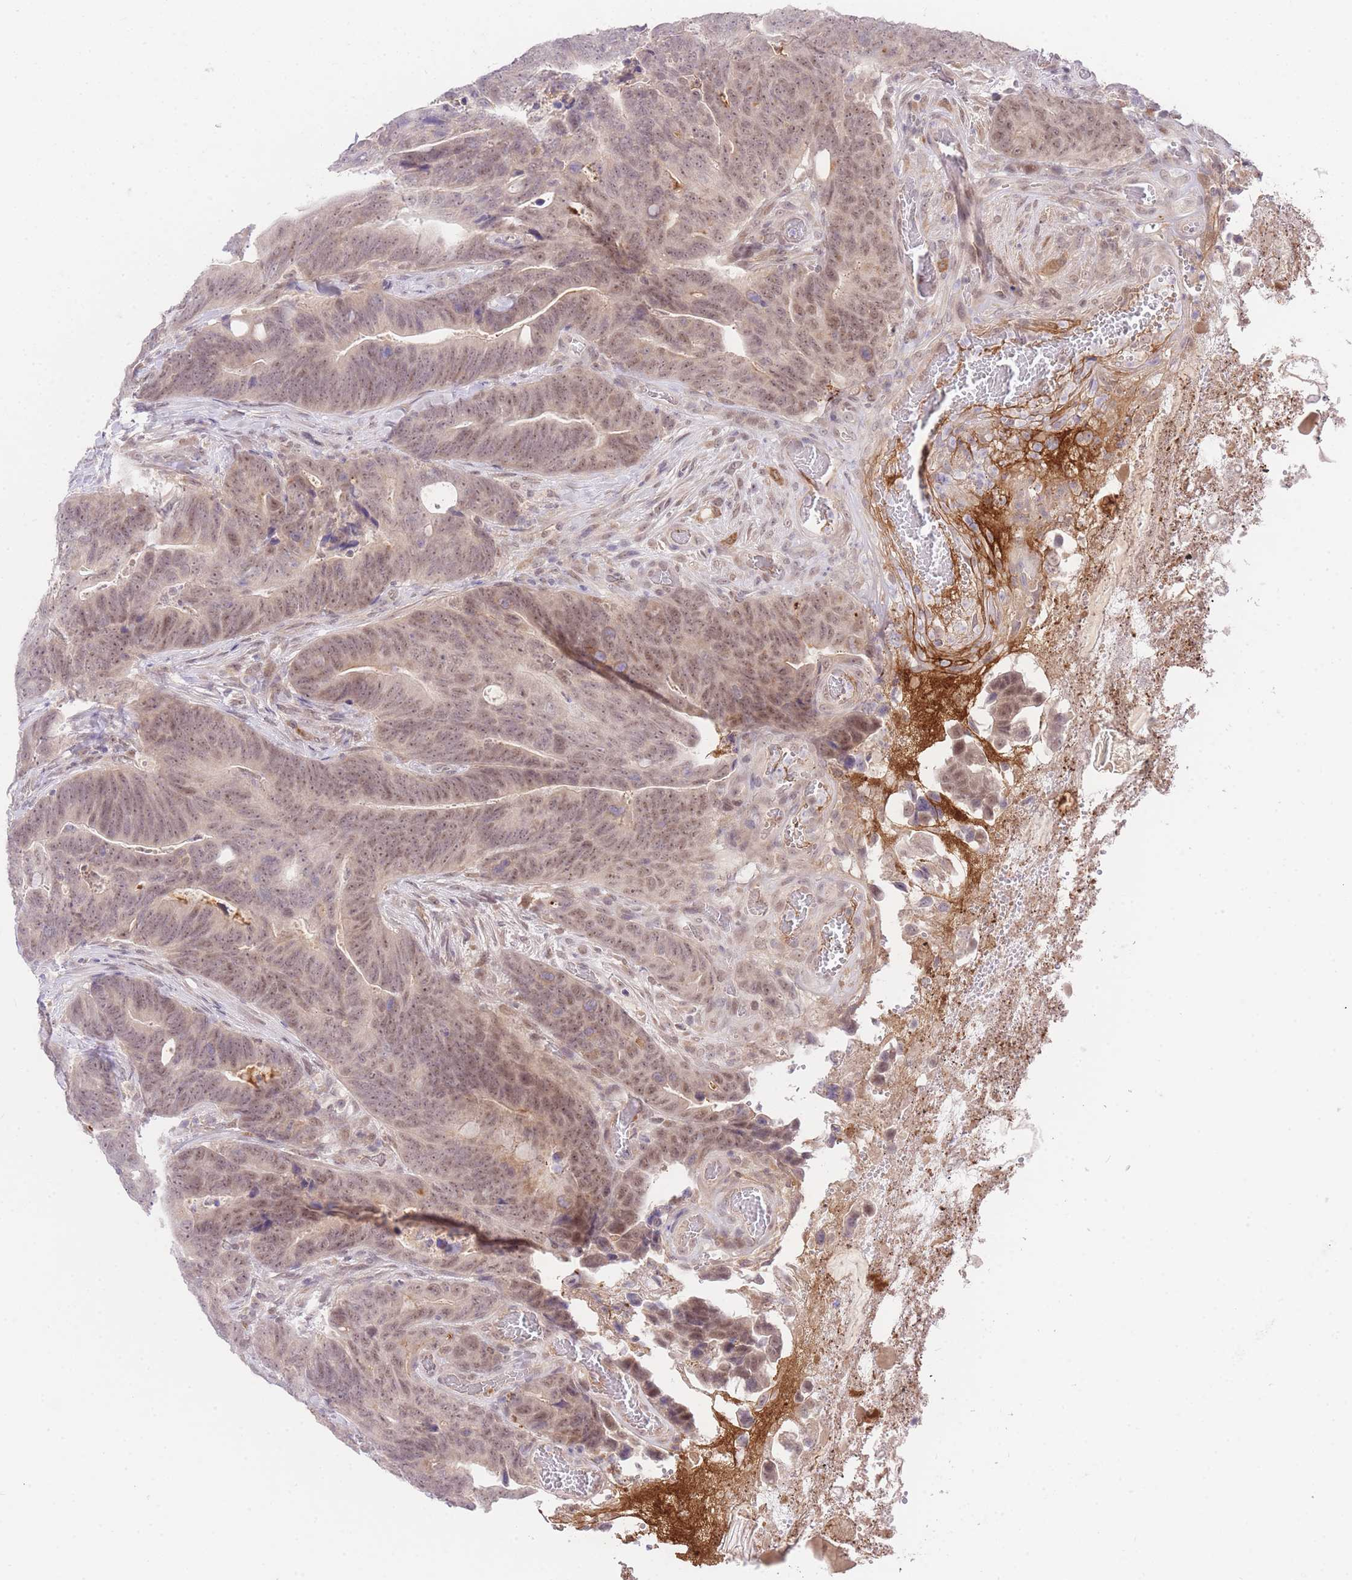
{"staining": {"intensity": "moderate", "quantity": ">75%", "location": "nuclear"}, "tissue": "colorectal cancer", "cell_type": "Tumor cells", "image_type": "cancer", "snomed": [{"axis": "morphology", "description": "Adenocarcinoma, NOS"}, {"axis": "topography", "description": "Colon"}], "caption": "The micrograph demonstrates staining of colorectal cancer (adenocarcinoma), revealing moderate nuclear protein expression (brown color) within tumor cells. (DAB (3,3'-diaminobenzidine) IHC, brown staining for protein, blue staining for nuclei).", "gene": "SLC25A33", "patient": {"sex": "female", "age": 82}}